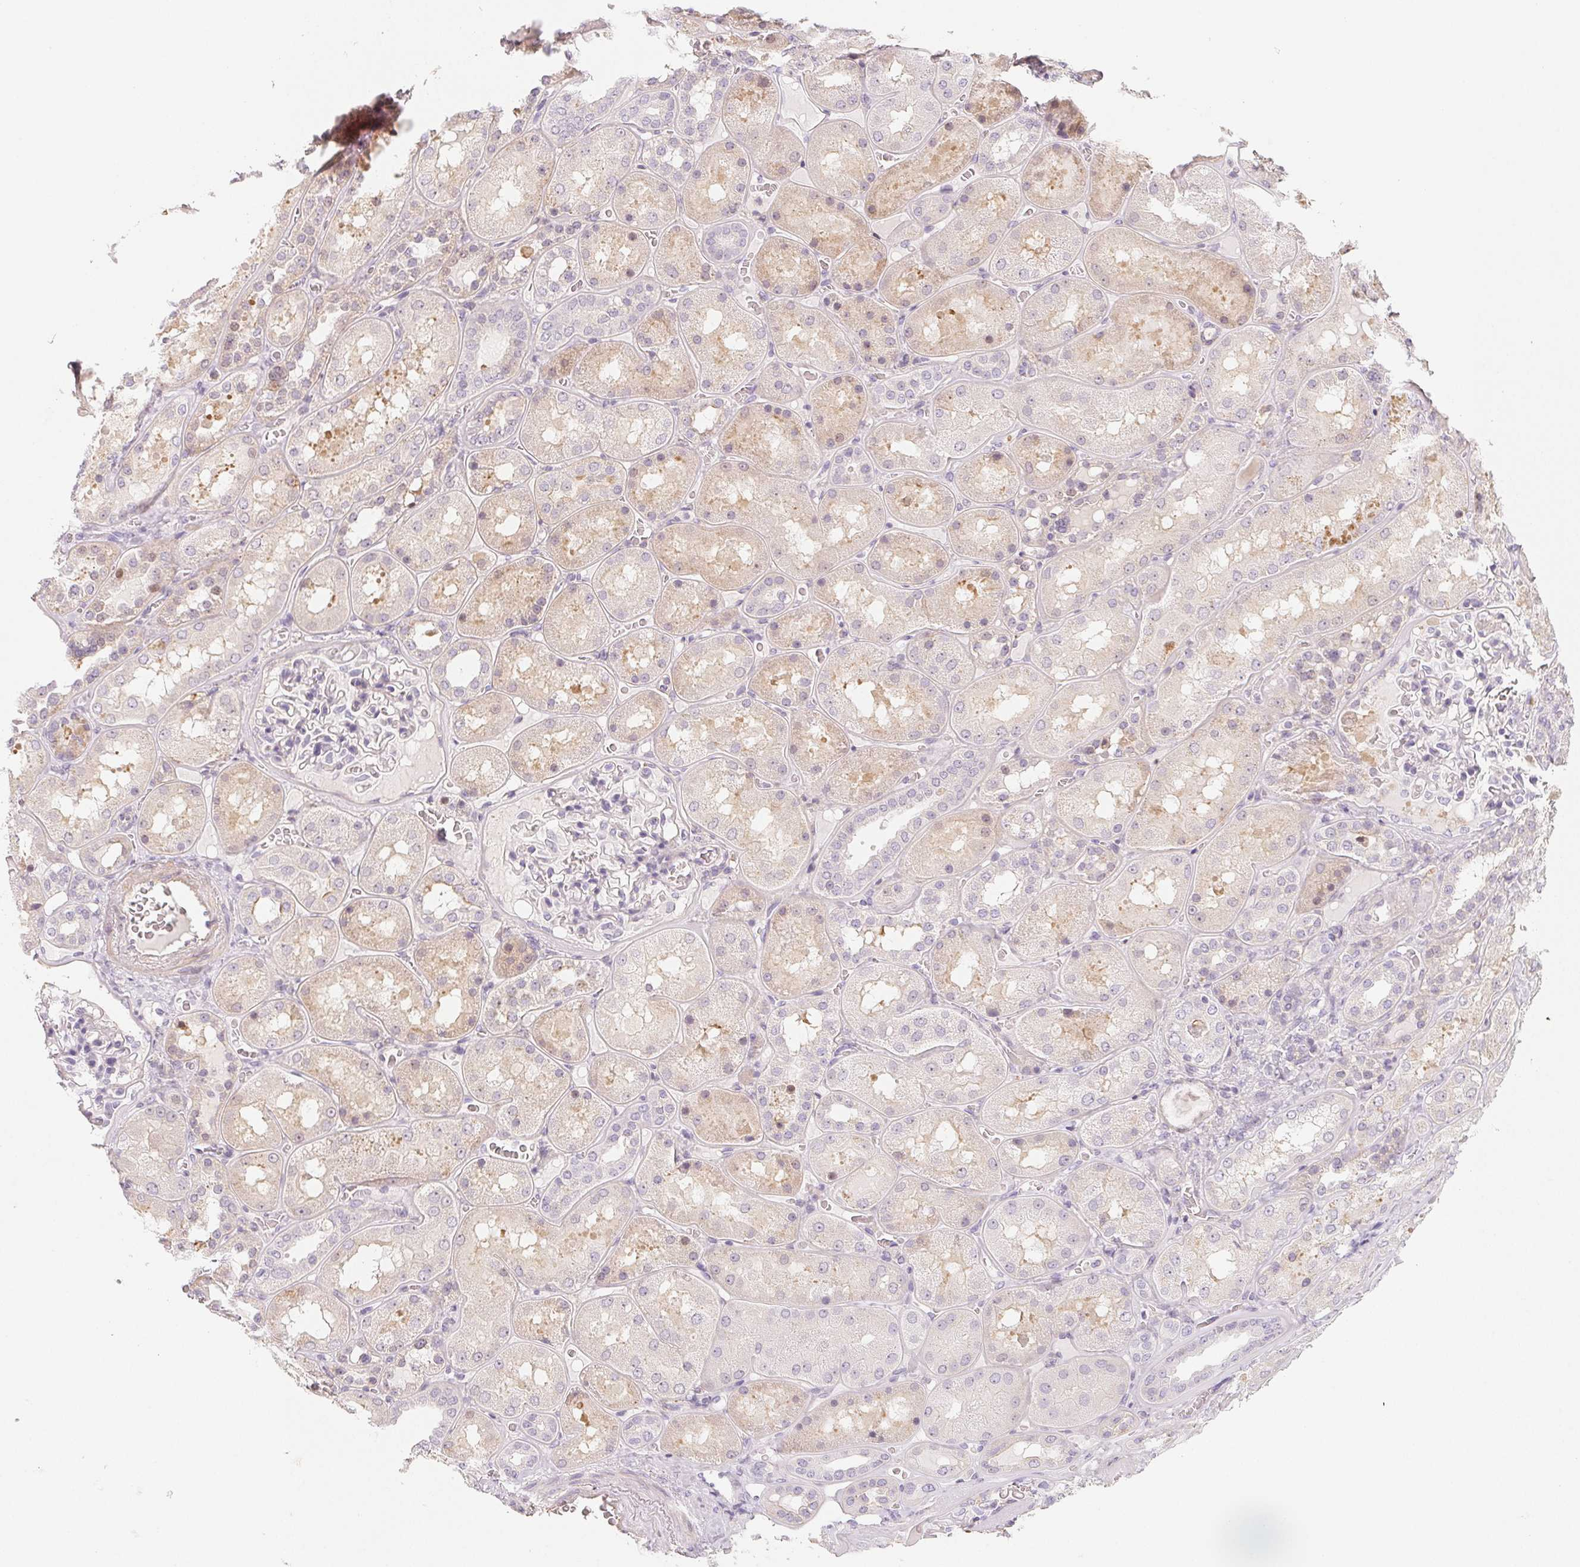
{"staining": {"intensity": "negative", "quantity": "none", "location": "none"}, "tissue": "kidney", "cell_type": "Cells in glomeruli", "image_type": "normal", "snomed": [{"axis": "morphology", "description": "Normal tissue, NOS"}, {"axis": "topography", "description": "Kidney"}], "caption": "DAB (3,3'-diaminobenzidine) immunohistochemical staining of unremarkable kidney exhibits no significant expression in cells in glomeruli.", "gene": "LRRC23", "patient": {"sex": "male", "age": 73}}